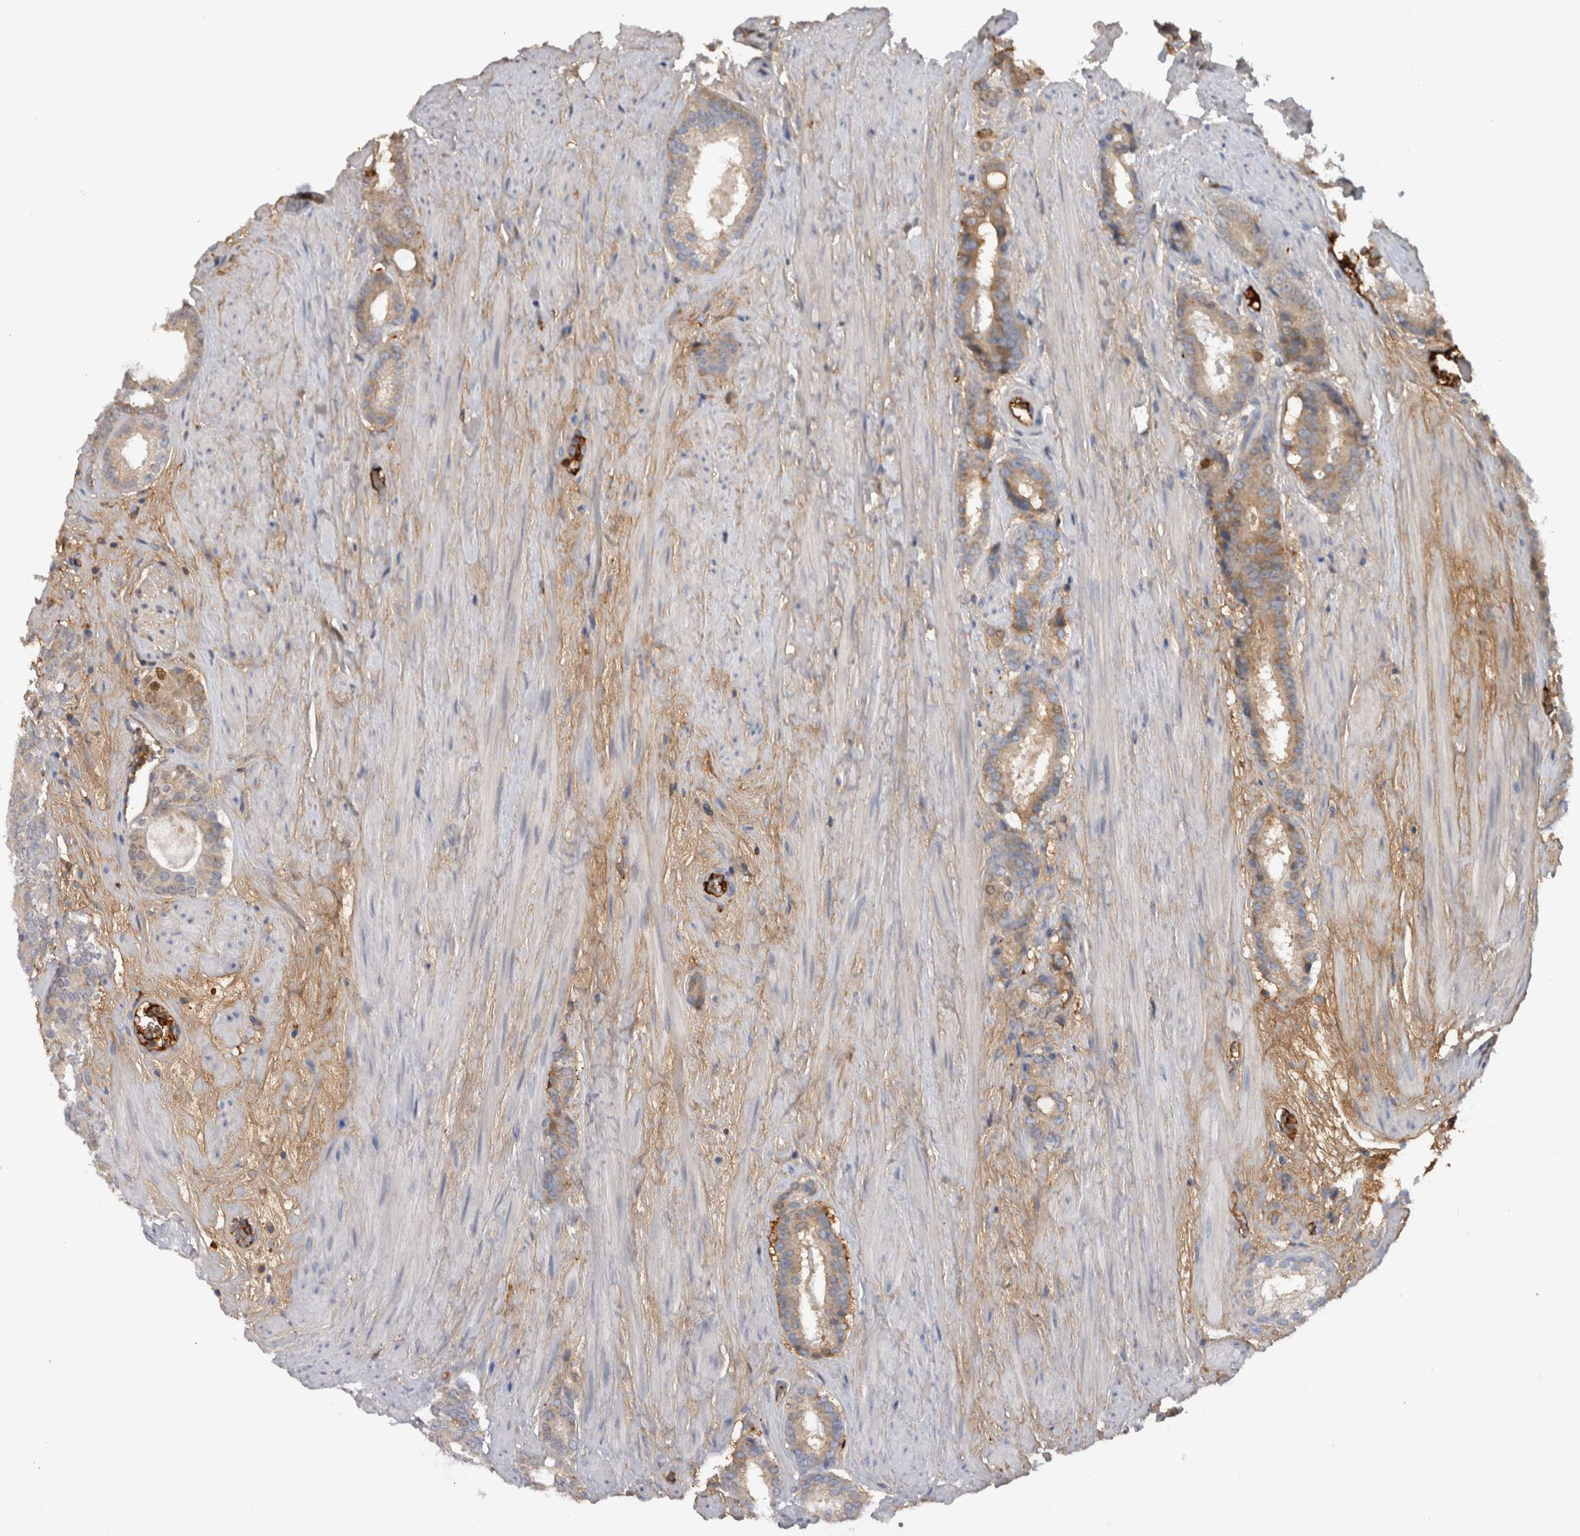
{"staining": {"intensity": "weak", "quantity": "25%-75%", "location": "cytoplasmic/membranous"}, "tissue": "prostate cancer", "cell_type": "Tumor cells", "image_type": "cancer", "snomed": [{"axis": "morphology", "description": "Adenocarcinoma, Low grade"}, {"axis": "topography", "description": "Prostate"}], "caption": "This image displays immunohistochemistry (IHC) staining of human prostate cancer, with low weak cytoplasmic/membranous staining in about 25%-75% of tumor cells.", "gene": "TBCE", "patient": {"sex": "male", "age": 69}}